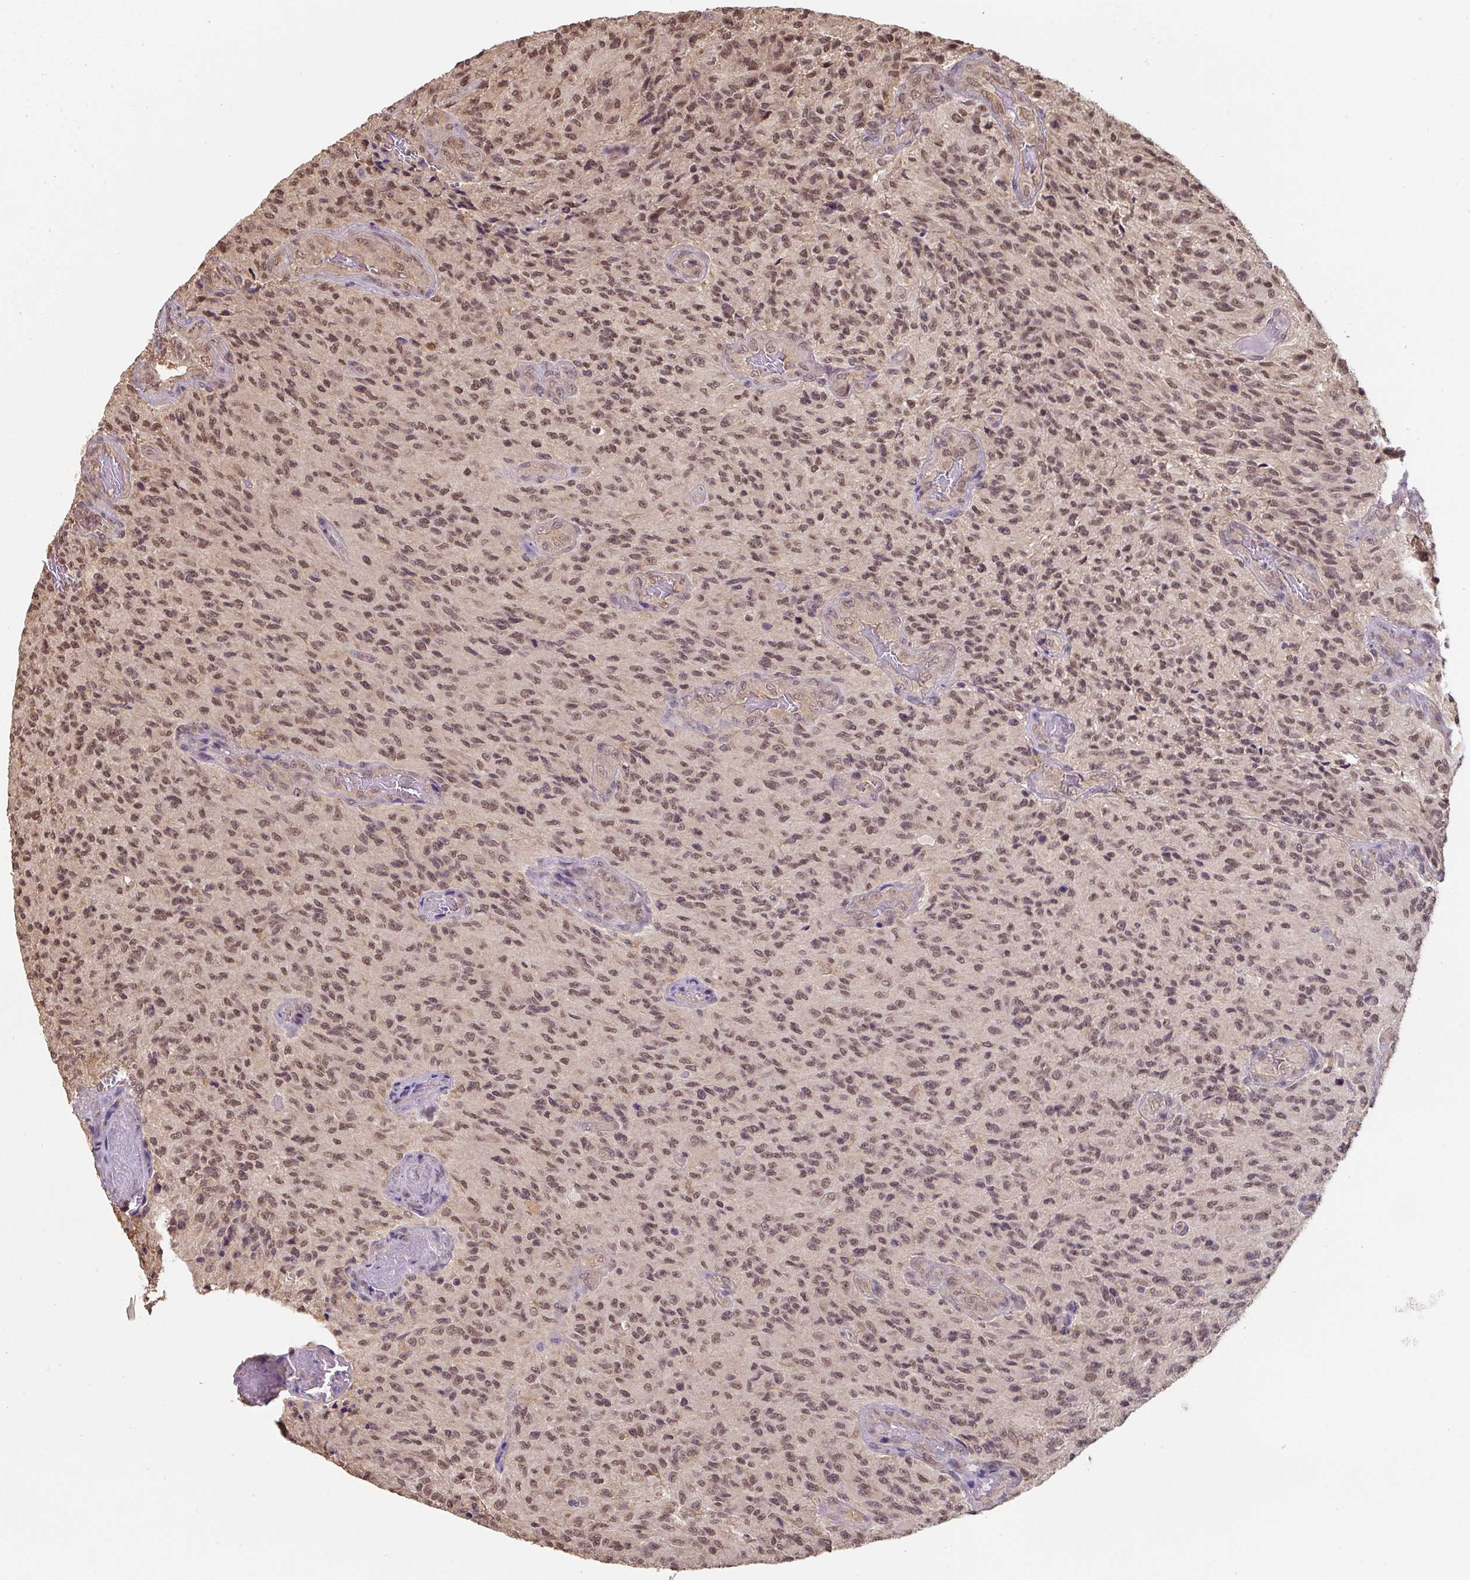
{"staining": {"intensity": "moderate", "quantity": ">75%", "location": "nuclear"}, "tissue": "glioma", "cell_type": "Tumor cells", "image_type": "cancer", "snomed": [{"axis": "morphology", "description": "Normal tissue, NOS"}, {"axis": "morphology", "description": "Glioma, malignant, High grade"}, {"axis": "topography", "description": "Cerebral cortex"}], "caption": "Glioma stained for a protein (brown) shows moderate nuclear positive expression in about >75% of tumor cells.", "gene": "ST13", "patient": {"sex": "male", "age": 56}}